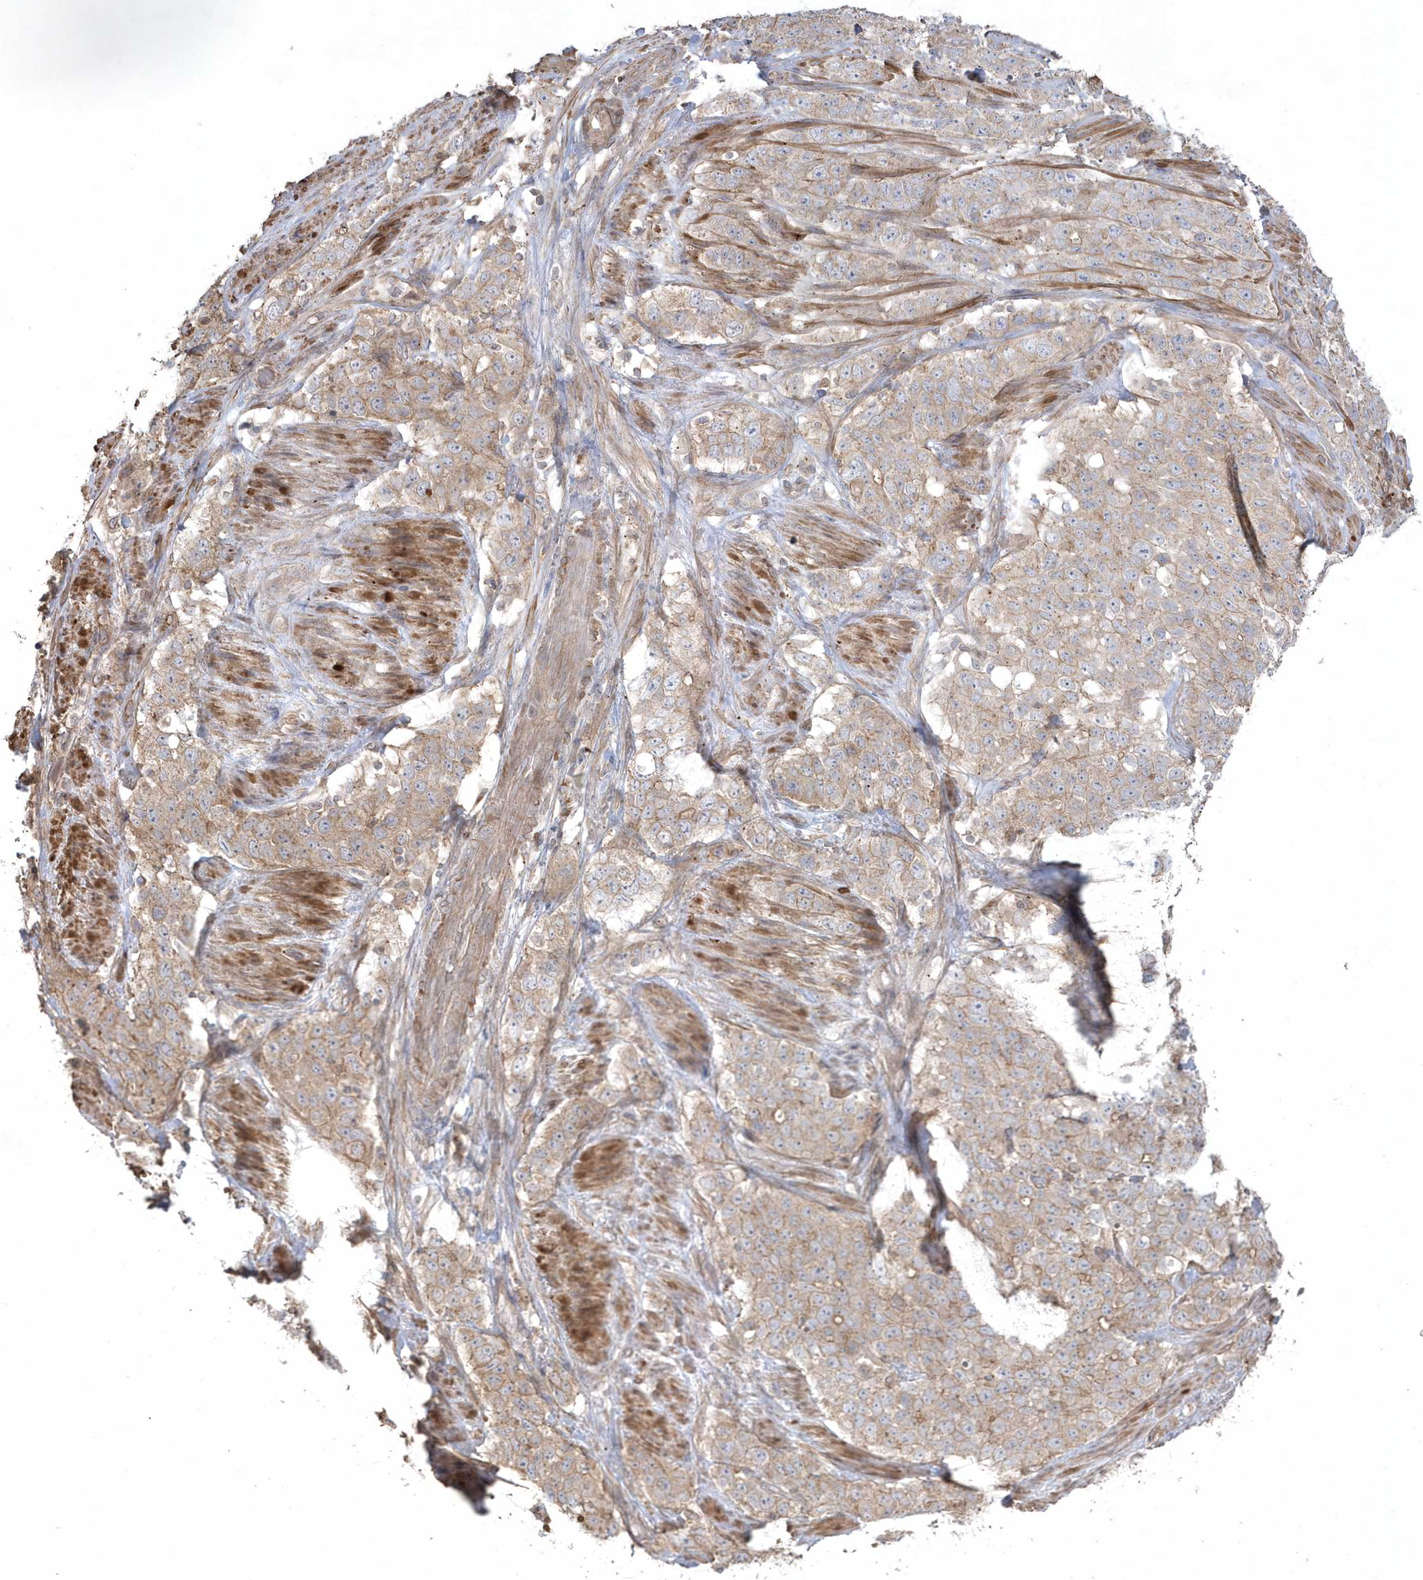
{"staining": {"intensity": "weak", "quantity": ">75%", "location": "cytoplasmic/membranous"}, "tissue": "stomach cancer", "cell_type": "Tumor cells", "image_type": "cancer", "snomed": [{"axis": "morphology", "description": "Adenocarcinoma, NOS"}, {"axis": "topography", "description": "Stomach"}], "caption": "Immunohistochemistry (IHC) photomicrograph of stomach cancer stained for a protein (brown), which exhibits low levels of weak cytoplasmic/membranous staining in about >75% of tumor cells.", "gene": "ARMC8", "patient": {"sex": "male", "age": 48}}